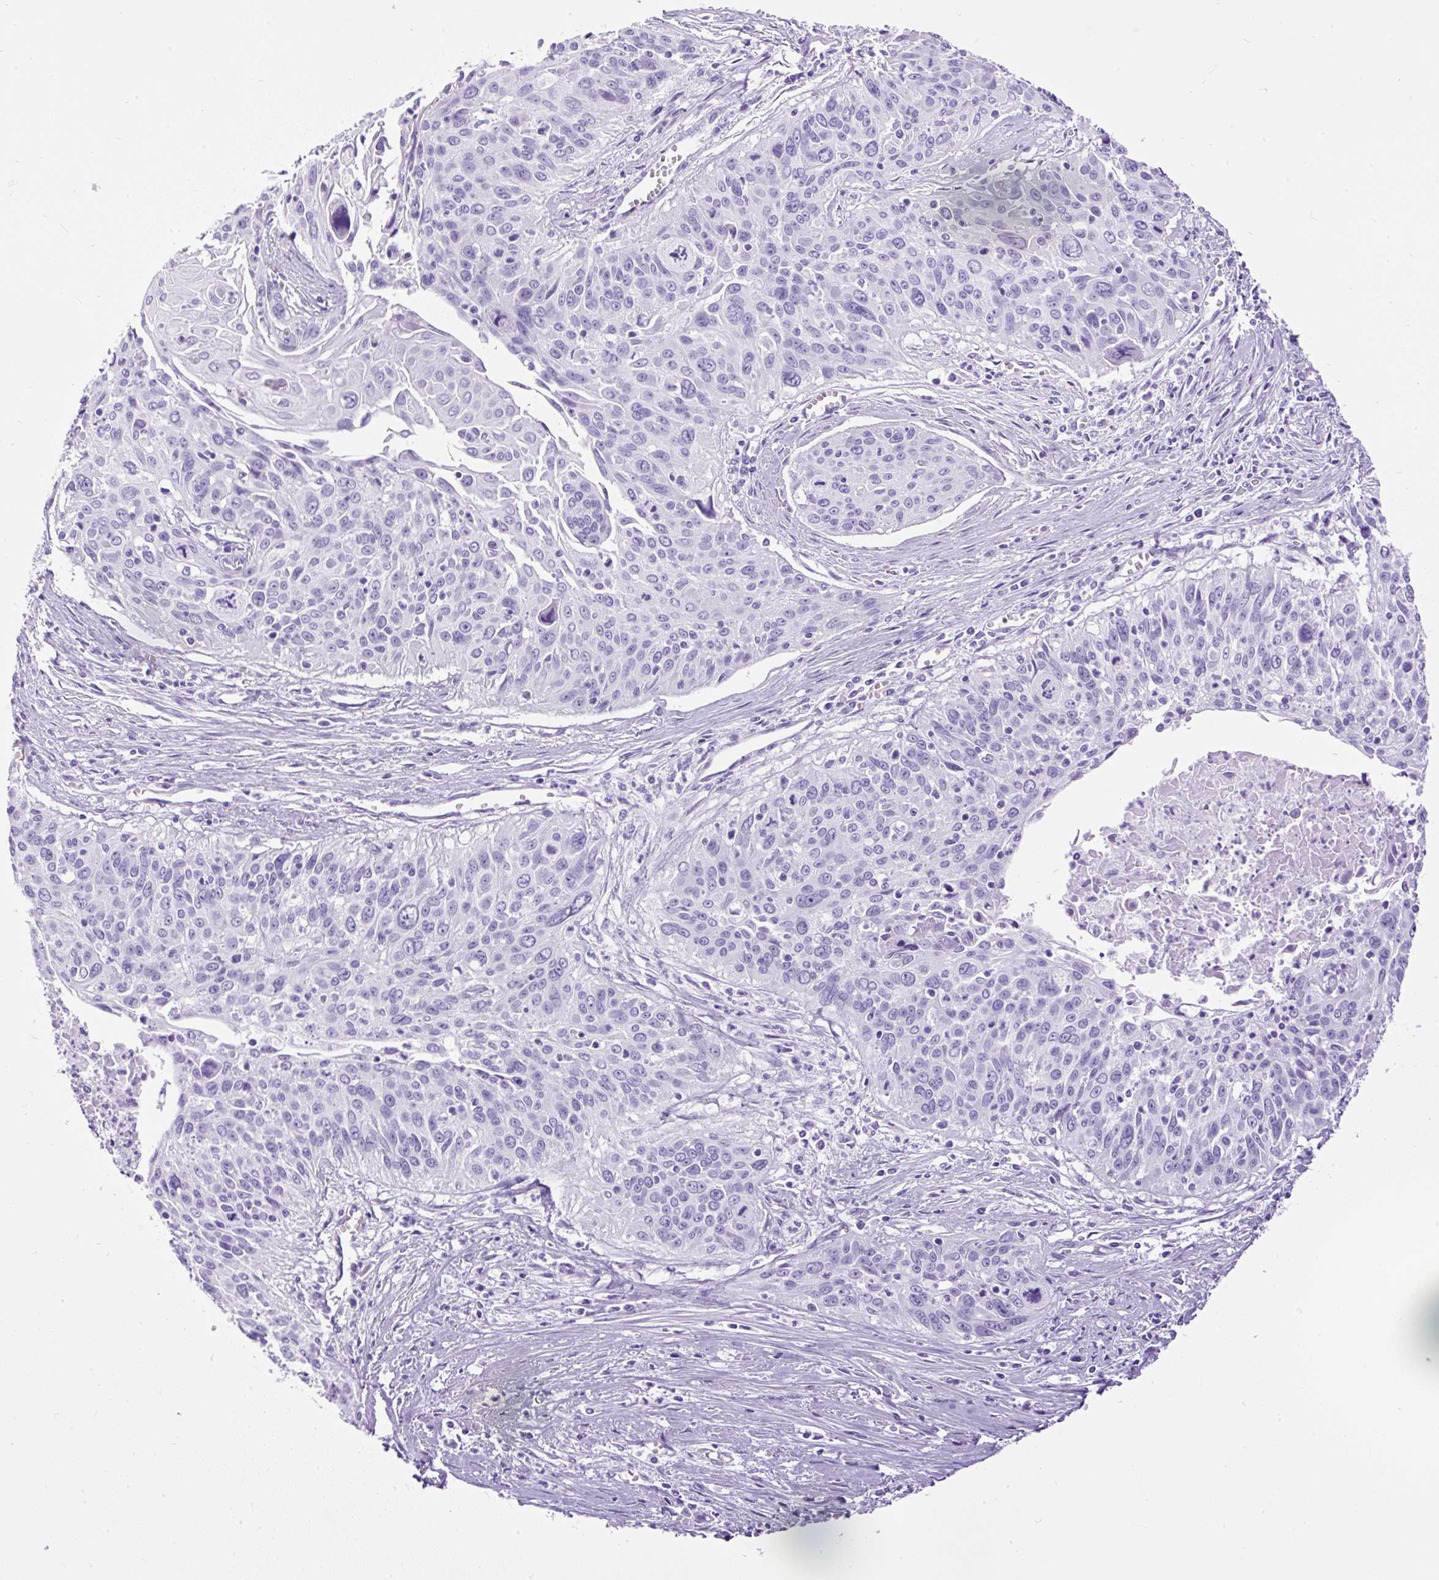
{"staining": {"intensity": "negative", "quantity": "none", "location": "none"}, "tissue": "cervical cancer", "cell_type": "Tumor cells", "image_type": "cancer", "snomed": [{"axis": "morphology", "description": "Squamous cell carcinoma, NOS"}, {"axis": "topography", "description": "Cervix"}], "caption": "Immunohistochemistry histopathology image of human cervical cancer stained for a protein (brown), which demonstrates no staining in tumor cells. Brightfield microscopy of immunohistochemistry stained with DAB (3,3'-diaminobenzidine) (brown) and hematoxylin (blue), captured at high magnification.", "gene": "CEL", "patient": {"sex": "female", "age": 55}}